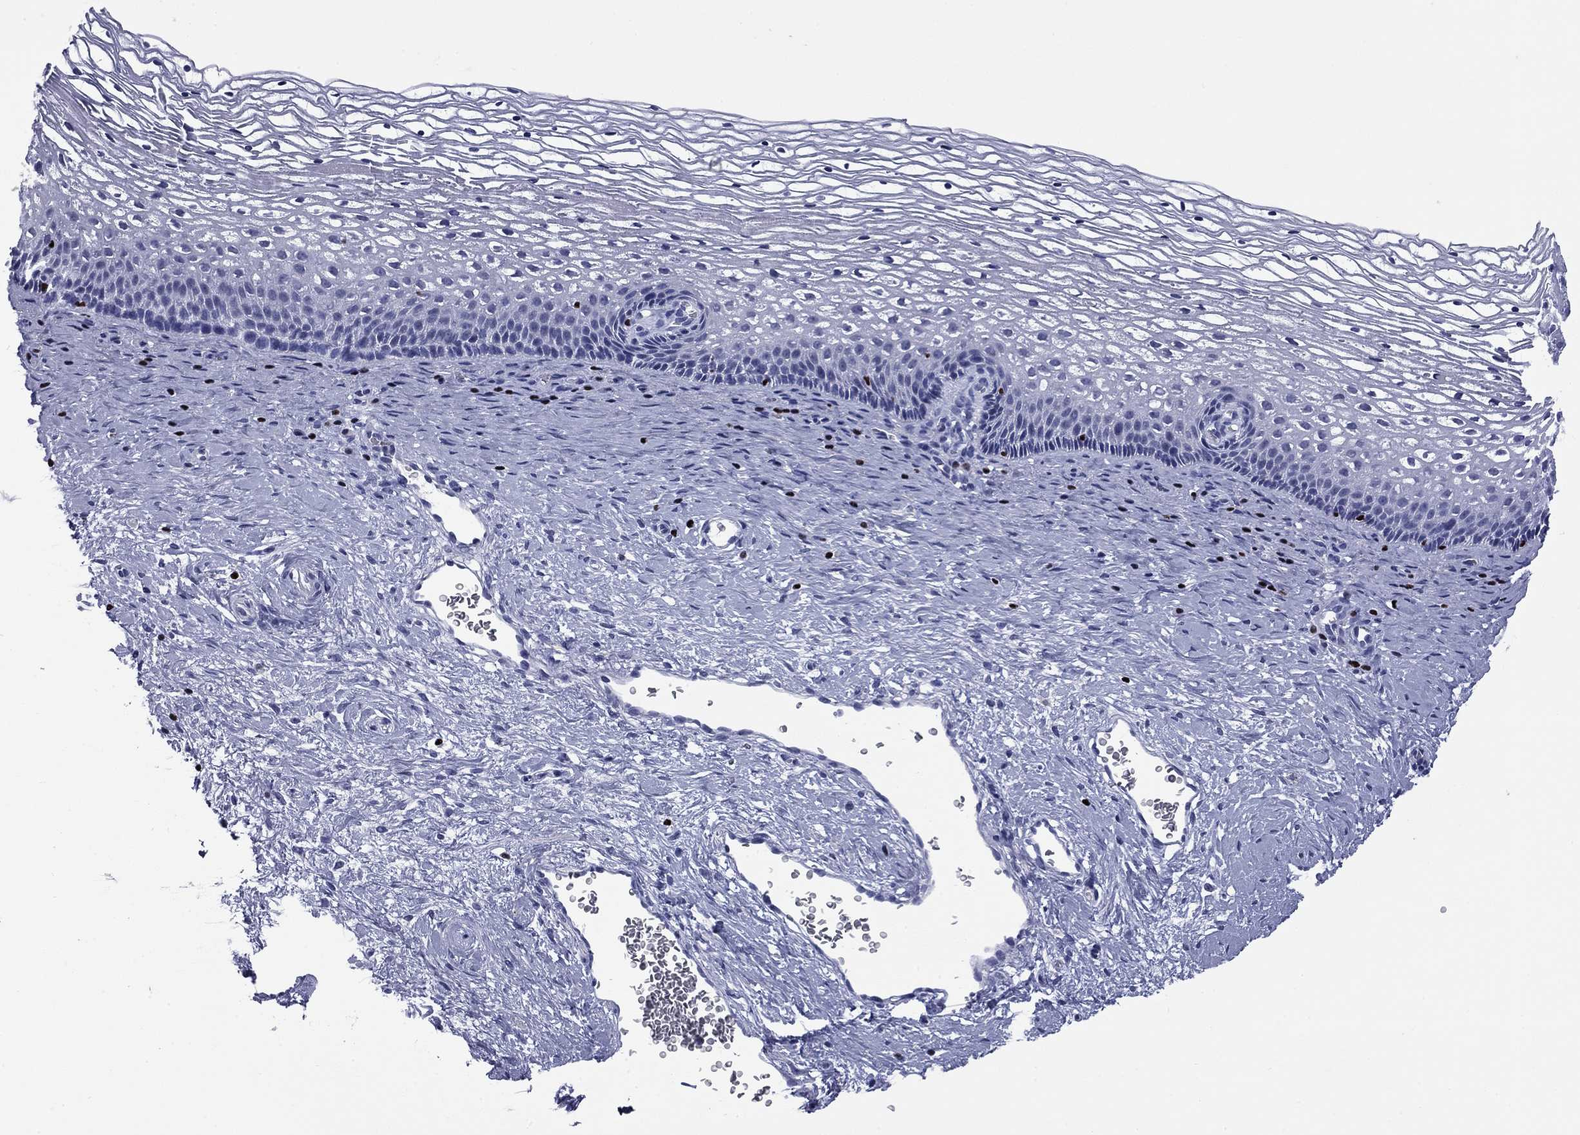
{"staining": {"intensity": "negative", "quantity": "none", "location": "none"}, "tissue": "cervix", "cell_type": "Glandular cells", "image_type": "normal", "snomed": [{"axis": "morphology", "description": "Normal tissue, NOS"}, {"axis": "topography", "description": "Cervix"}], "caption": "Glandular cells are negative for protein expression in unremarkable human cervix. (DAB IHC visualized using brightfield microscopy, high magnification).", "gene": "IKZF3", "patient": {"sex": "female", "age": 34}}